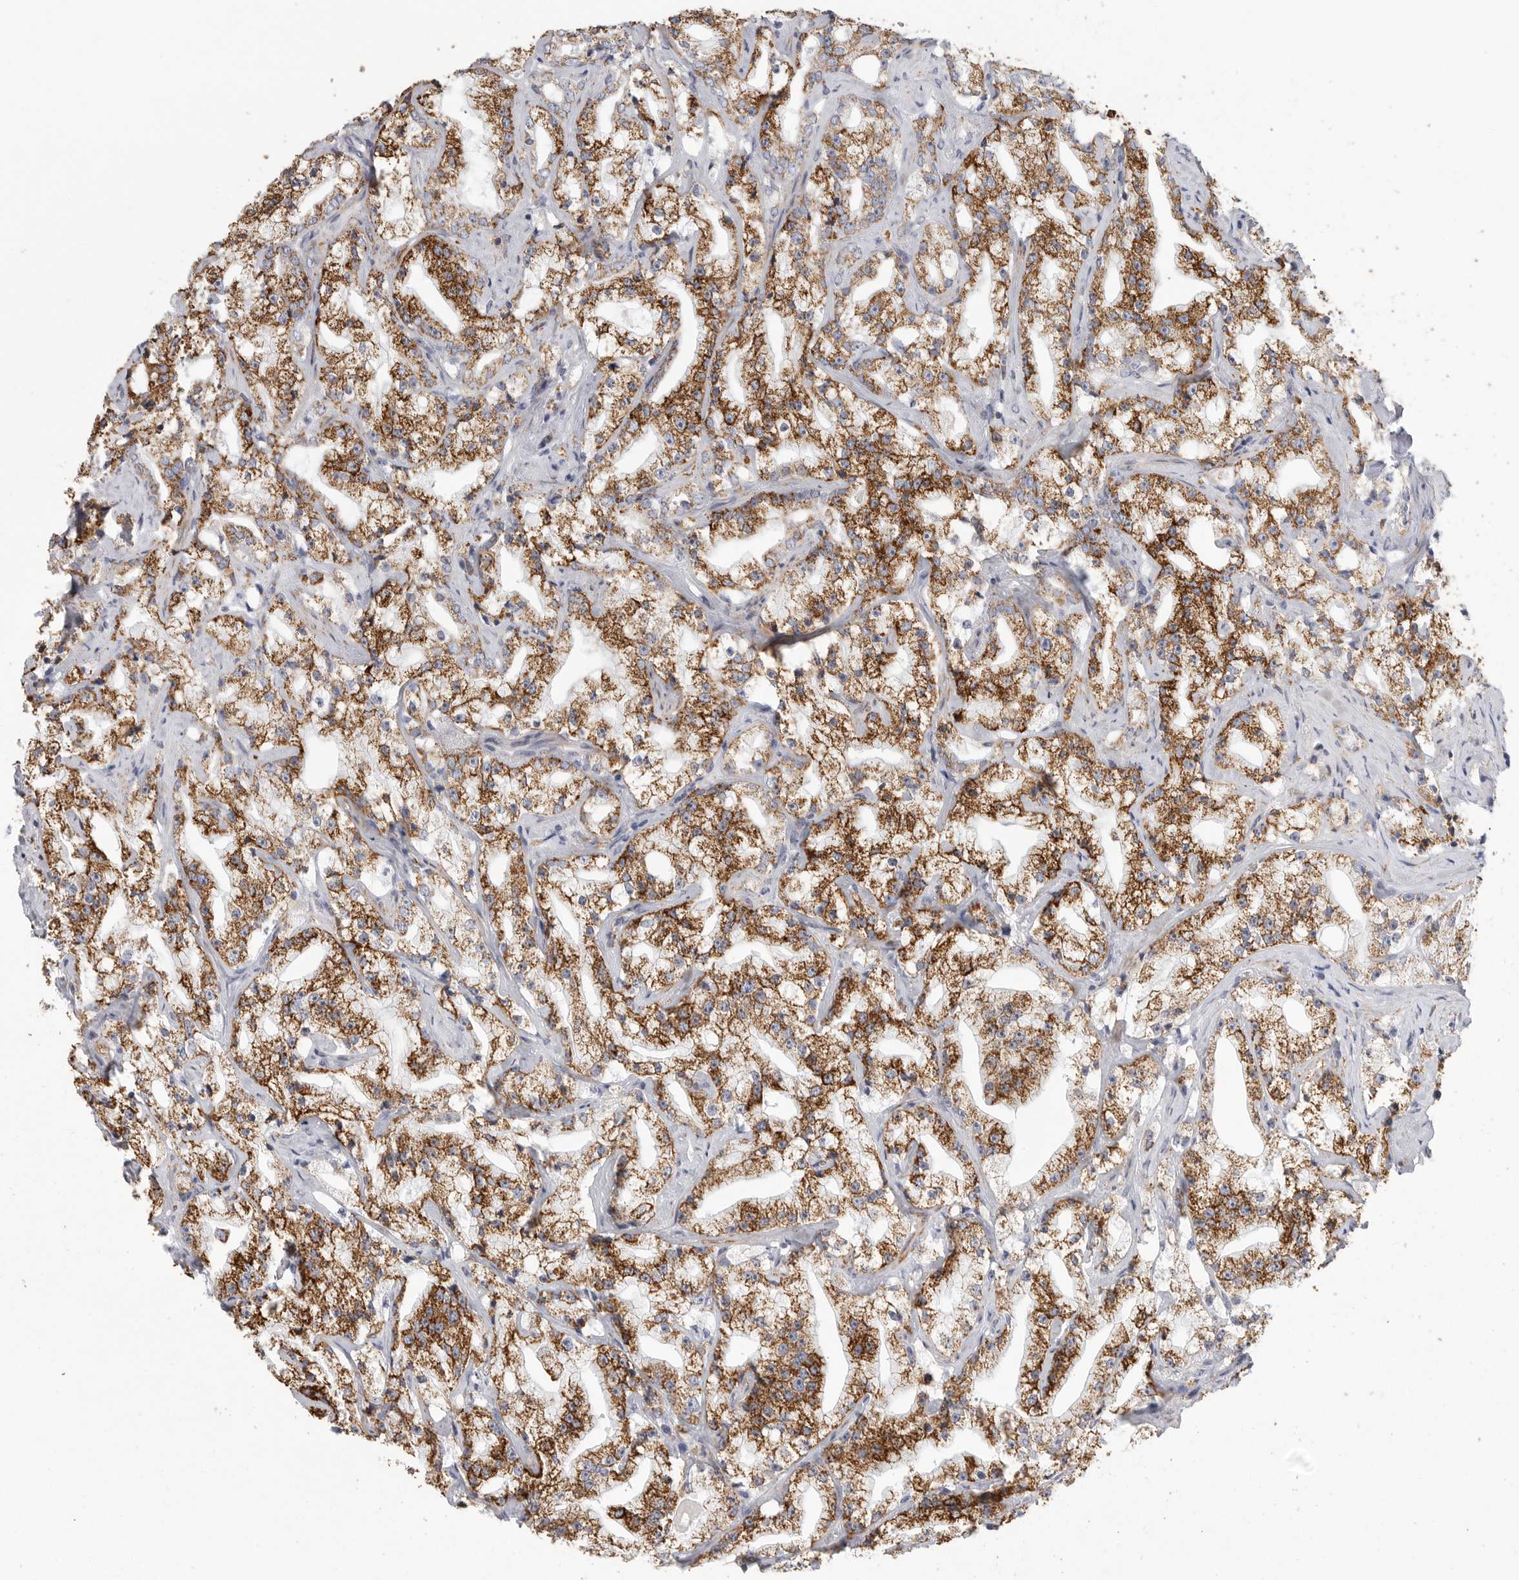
{"staining": {"intensity": "strong", "quantity": ">75%", "location": "cytoplasmic/membranous"}, "tissue": "prostate cancer", "cell_type": "Tumor cells", "image_type": "cancer", "snomed": [{"axis": "morphology", "description": "Adenocarcinoma, High grade"}, {"axis": "topography", "description": "Prostate"}], "caption": "Immunohistochemistry (IHC) of high-grade adenocarcinoma (prostate) exhibits high levels of strong cytoplasmic/membranous staining in approximately >75% of tumor cells.", "gene": "ELP3", "patient": {"sex": "male", "age": 64}}